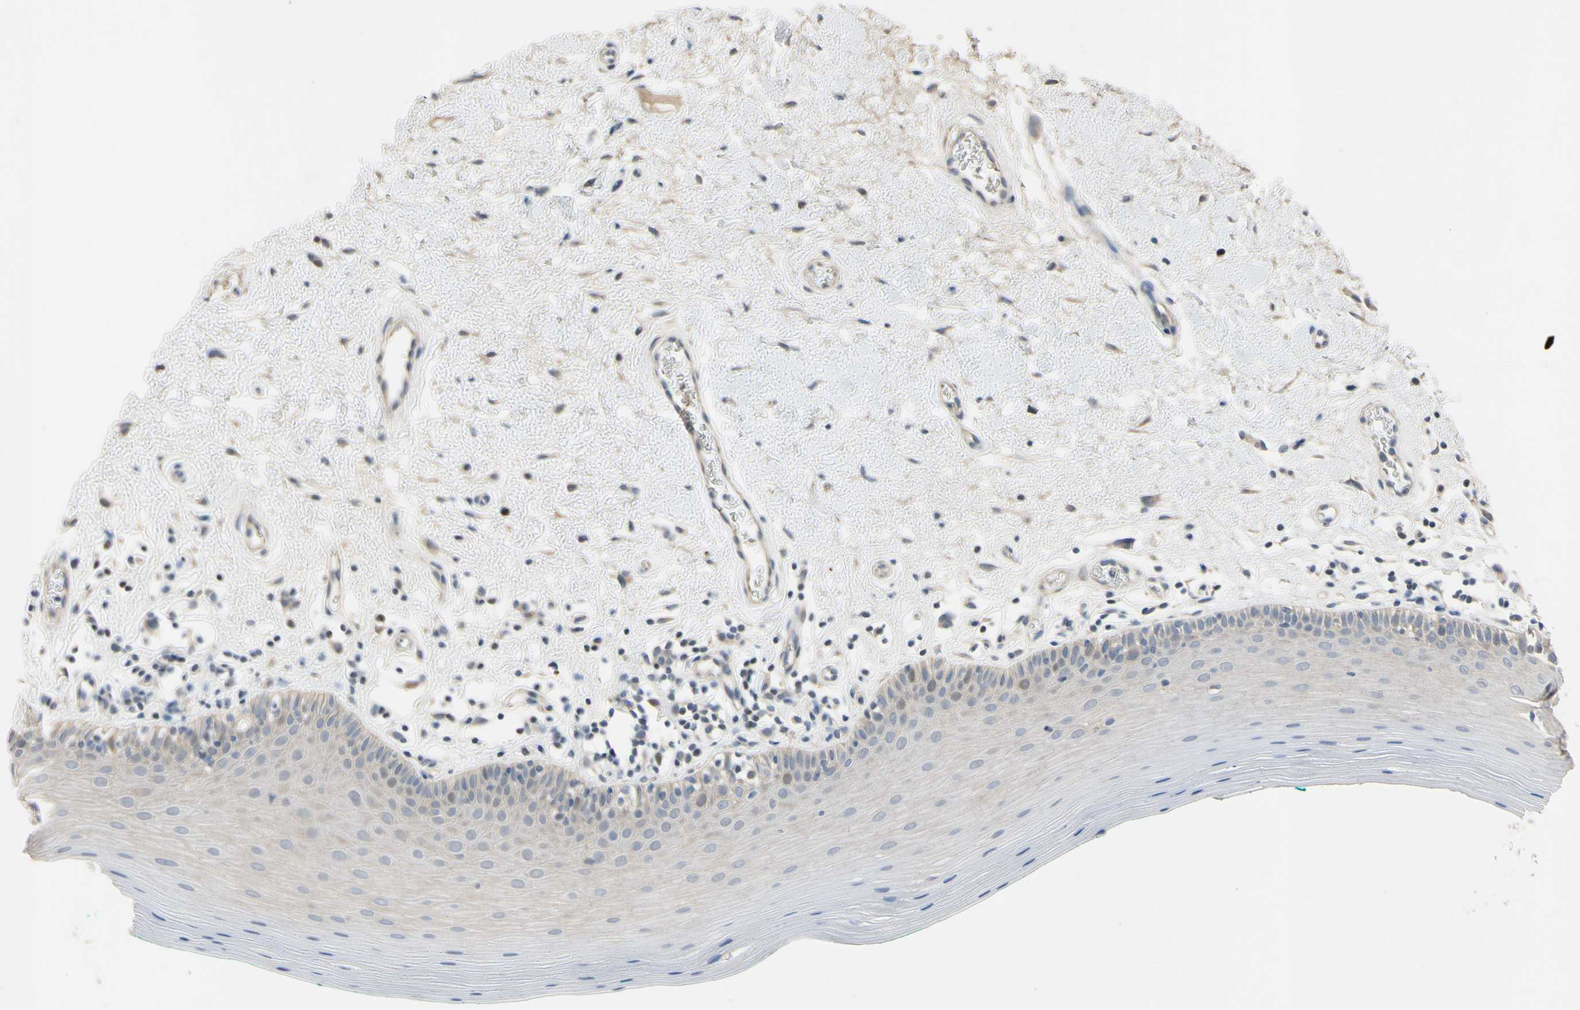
{"staining": {"intensity": "negative", "quantity": "none", "location": "none"}, "tissue": "oral mucosa", "cell_type": "Squamous epithelial cells", "image_type": "normal", "snomed": [{"axis": "morphology", "description": "Normal tissue, NOS"}, {"axis": "topography", "description": "Skeletal muscle"}, {"axis": "topography", "description": "Oral tissue"}], "caption": "This micrograph is of normal oral mucosa stained with immunohistochemistry (IHC) to label a protein in brown with the nuclei are counter-stained blue. There is no positivity in squamous epithelial cells. (DAB (3,3'-diaminobenzidine) immunohistochemistry visualized using brightfield microscopy, high magnification).", "gene": "LHX9", "patient": {"sex": "male", "age": 58}}